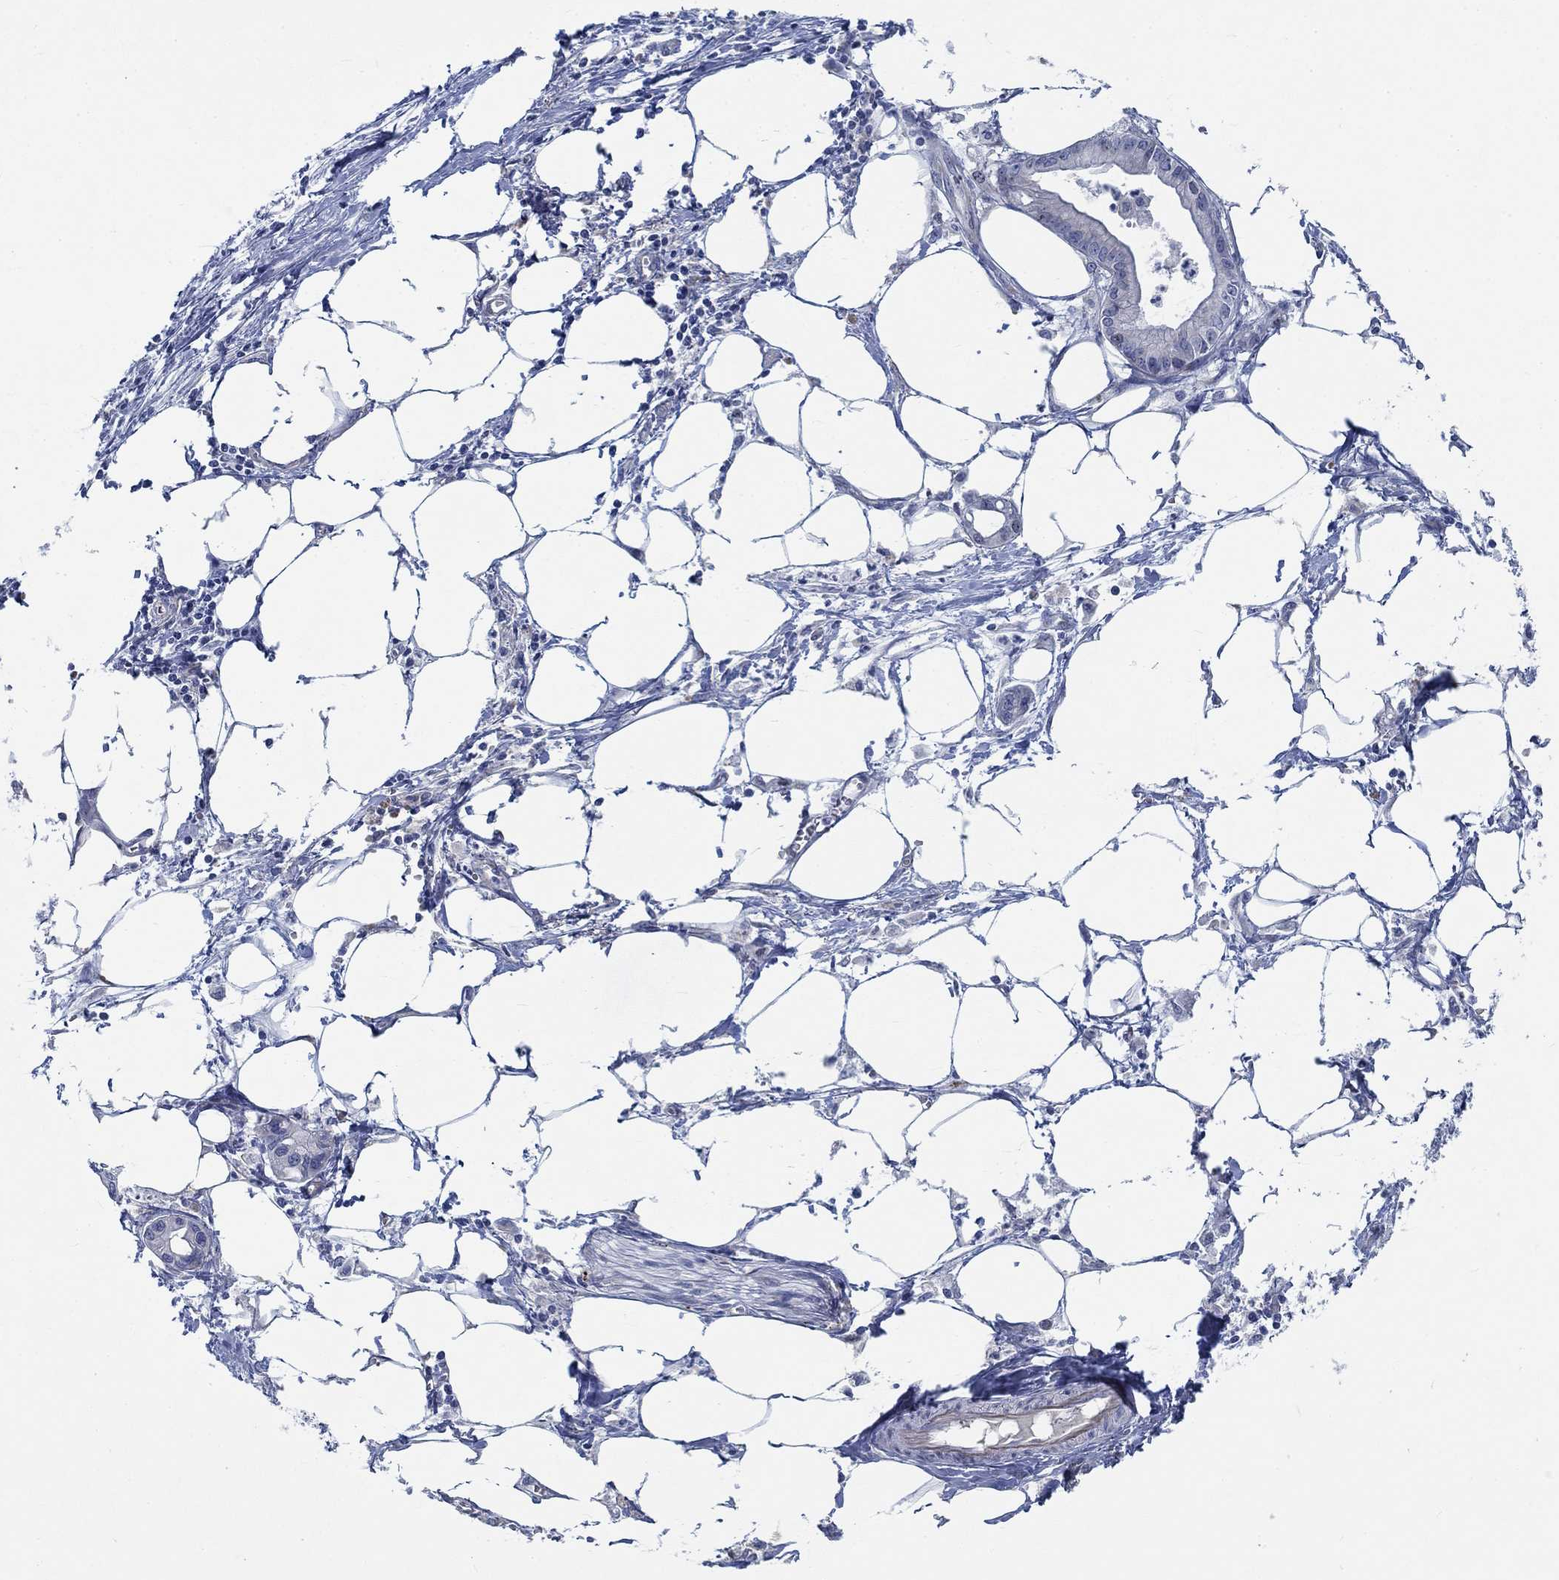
{"staining": {"intensity": "negative", "quantity": "none", "location": "none"}, "tissue": "pancreatic cancer", "cell_type": "Tumor cells", "image_type": "cancer", "snomed": [{"axis": "morphology", "description": "Adenocarcinoma, NOS"}, {"axis": "topography", "description": "Pancreas"}], "caption": "High power microscopy photomicrograph of an immunohistochemistry histopathology image of pancreatic adenocarcinoma, revealing no significant positivity in tumor cells.", "gene": "MMP24", "patient": {"sex": "male", "age": 71}}